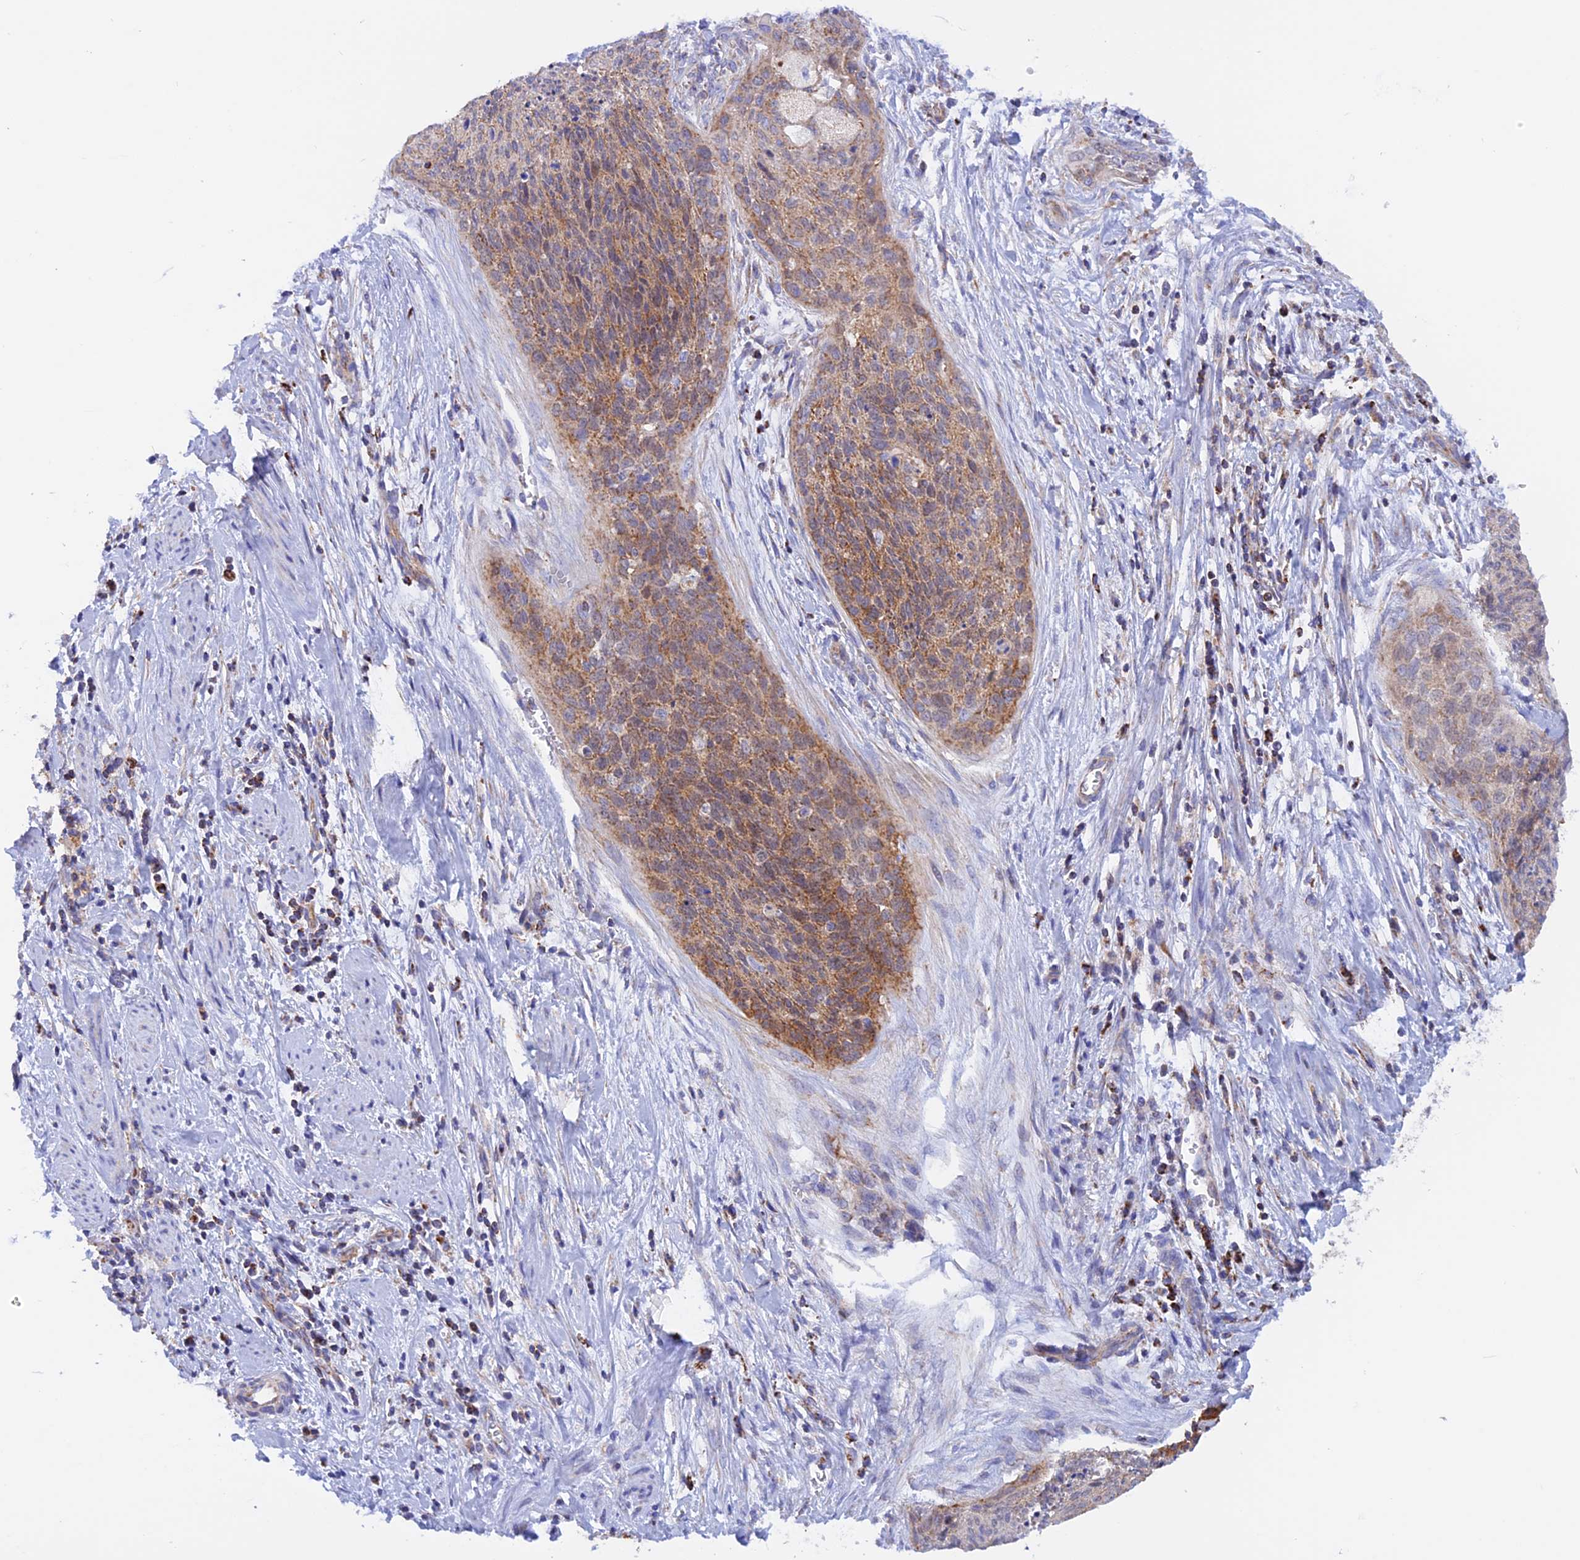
{"staining": {"intensity": "moderate", "quantity": "25%-75%", "location": "cytoplasmic/membranous"}, "tissue": "cervical cancer", "cell_type": "Tumor cells", "image_type": "cancer", "snomed": [{"axis": "morphology", "description": "Squamous cell carcinoma, NOS"}, {"axis": "topography", "description": "Cervix"}], "caption": "High-power microscopy captured an immunohistochemistry photomicrograph of squamous cell carcinoma (cervical), revealing moderate cytoplasmic/membranous staining in approximately 25%-75% of tumor cells.", "gene": "GCDH", "patient": {"sex": "female", "age": 55}}